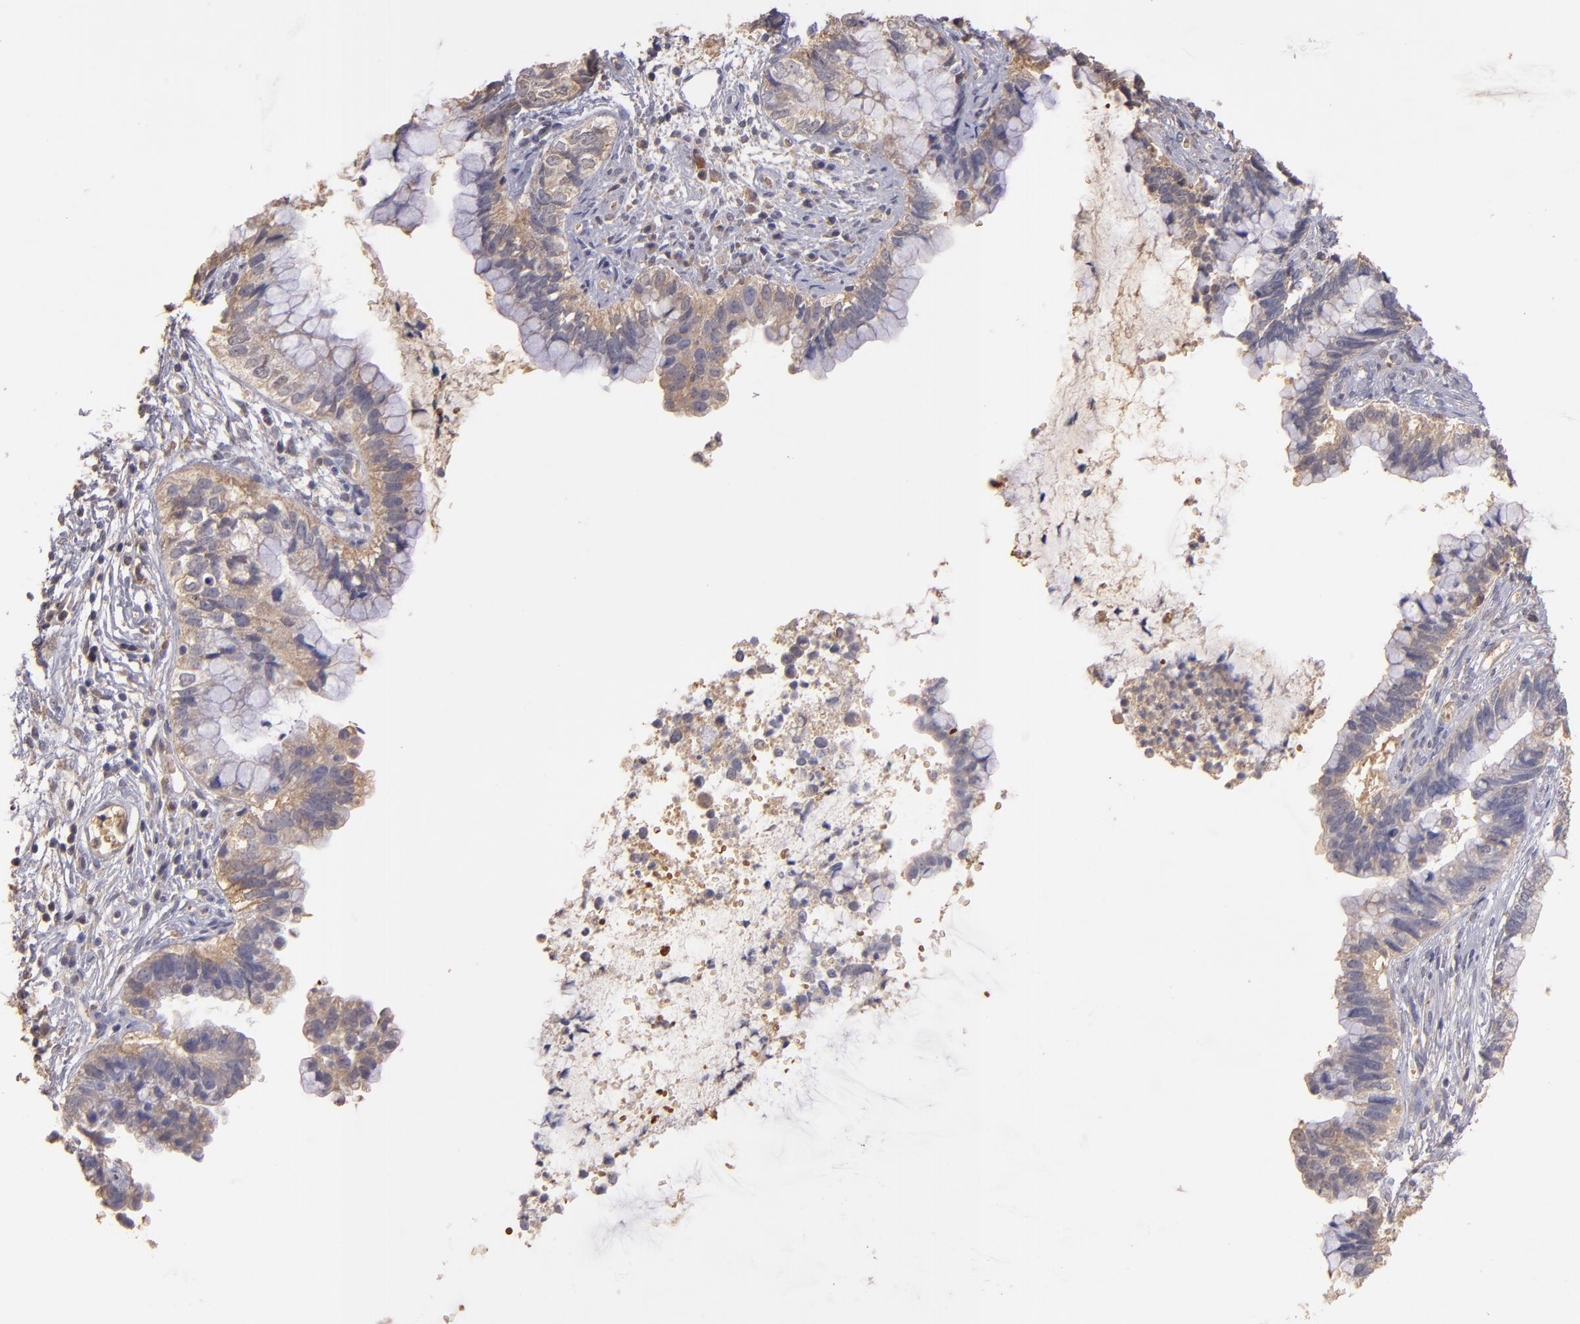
{"staining": {"intensity": "weak", "quantity": ">75%", "location": "cytoplasmic/membranous"}, "tissue": "cervical cancer", "cell_type": "Tumor cells", "image_type": "cancer", "snomed": [{"axis": "morphology", "description": "Adenocarcinoma, NOS"}, {"axis": "topography", "description": "Cervix"}], "caption": "About >75% of tumor cells in cervical cancer (adenocarcinoma) demonstrate weak cytoplasmic/membranous protein staining as visualized by brown immunohistochemical staining.", "gene": "SERPINC1", "patient": {"sex": "female", "age": 44}}